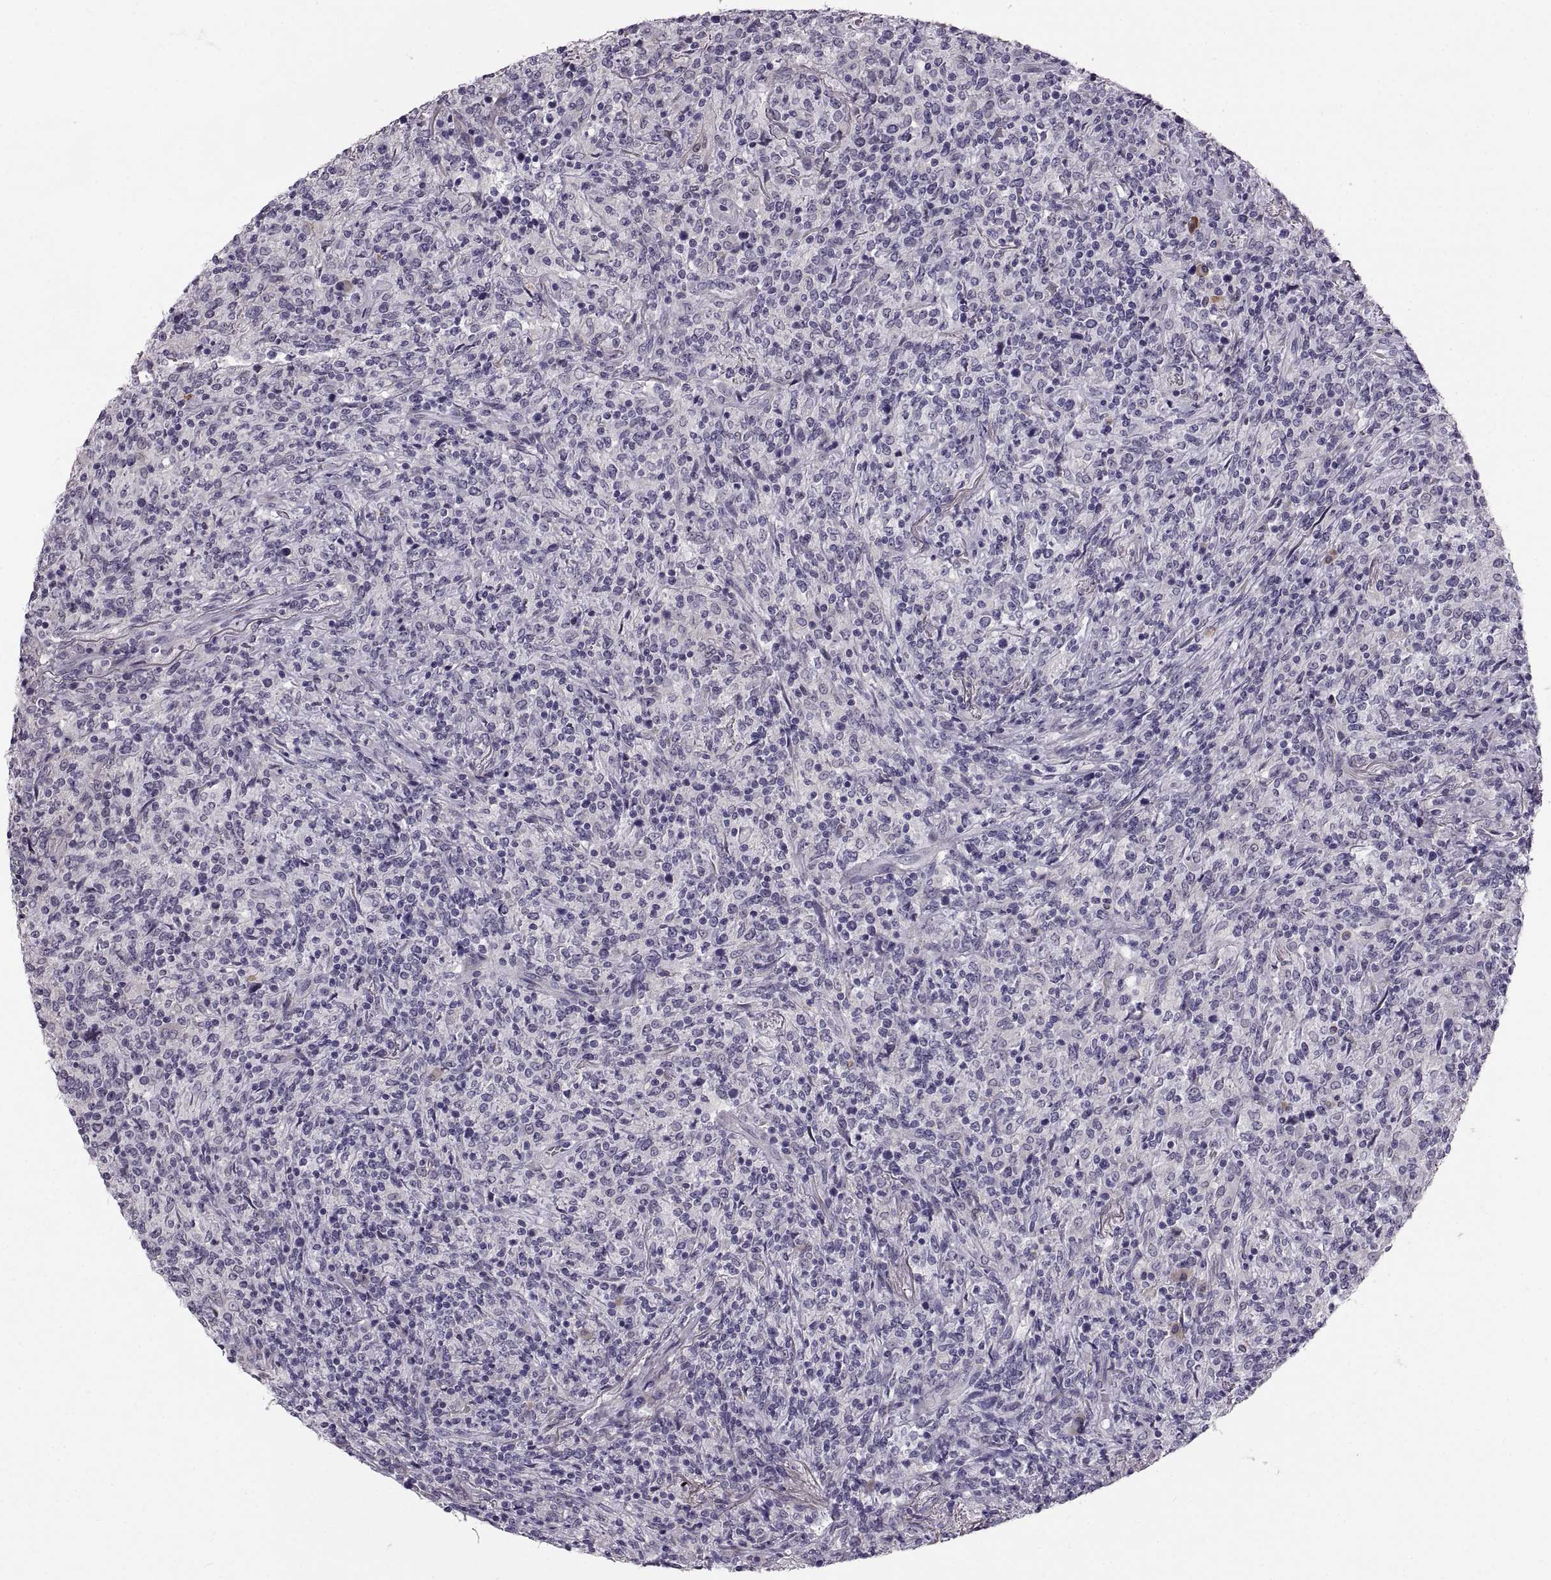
{"staining": {"intensity": "negative", "quantity": "none", "location": "none"}, "tissue": "lymphoma", "cell_type": "Tumor cells", "image_type": "cancer", "snomed": [{"axis": "morphology", "description": "Malignant lymphoma, non-Hodgkin's type, High grade"}, {"axis": "topography", "description": "Lung"}], "caption": "Tumor cells show no significant positivity in malignant lymphoma, non-Hodgkin's type (high-grade).", "gene": "MAGEB18", "patient": {"sex": "male", "age": 79}}